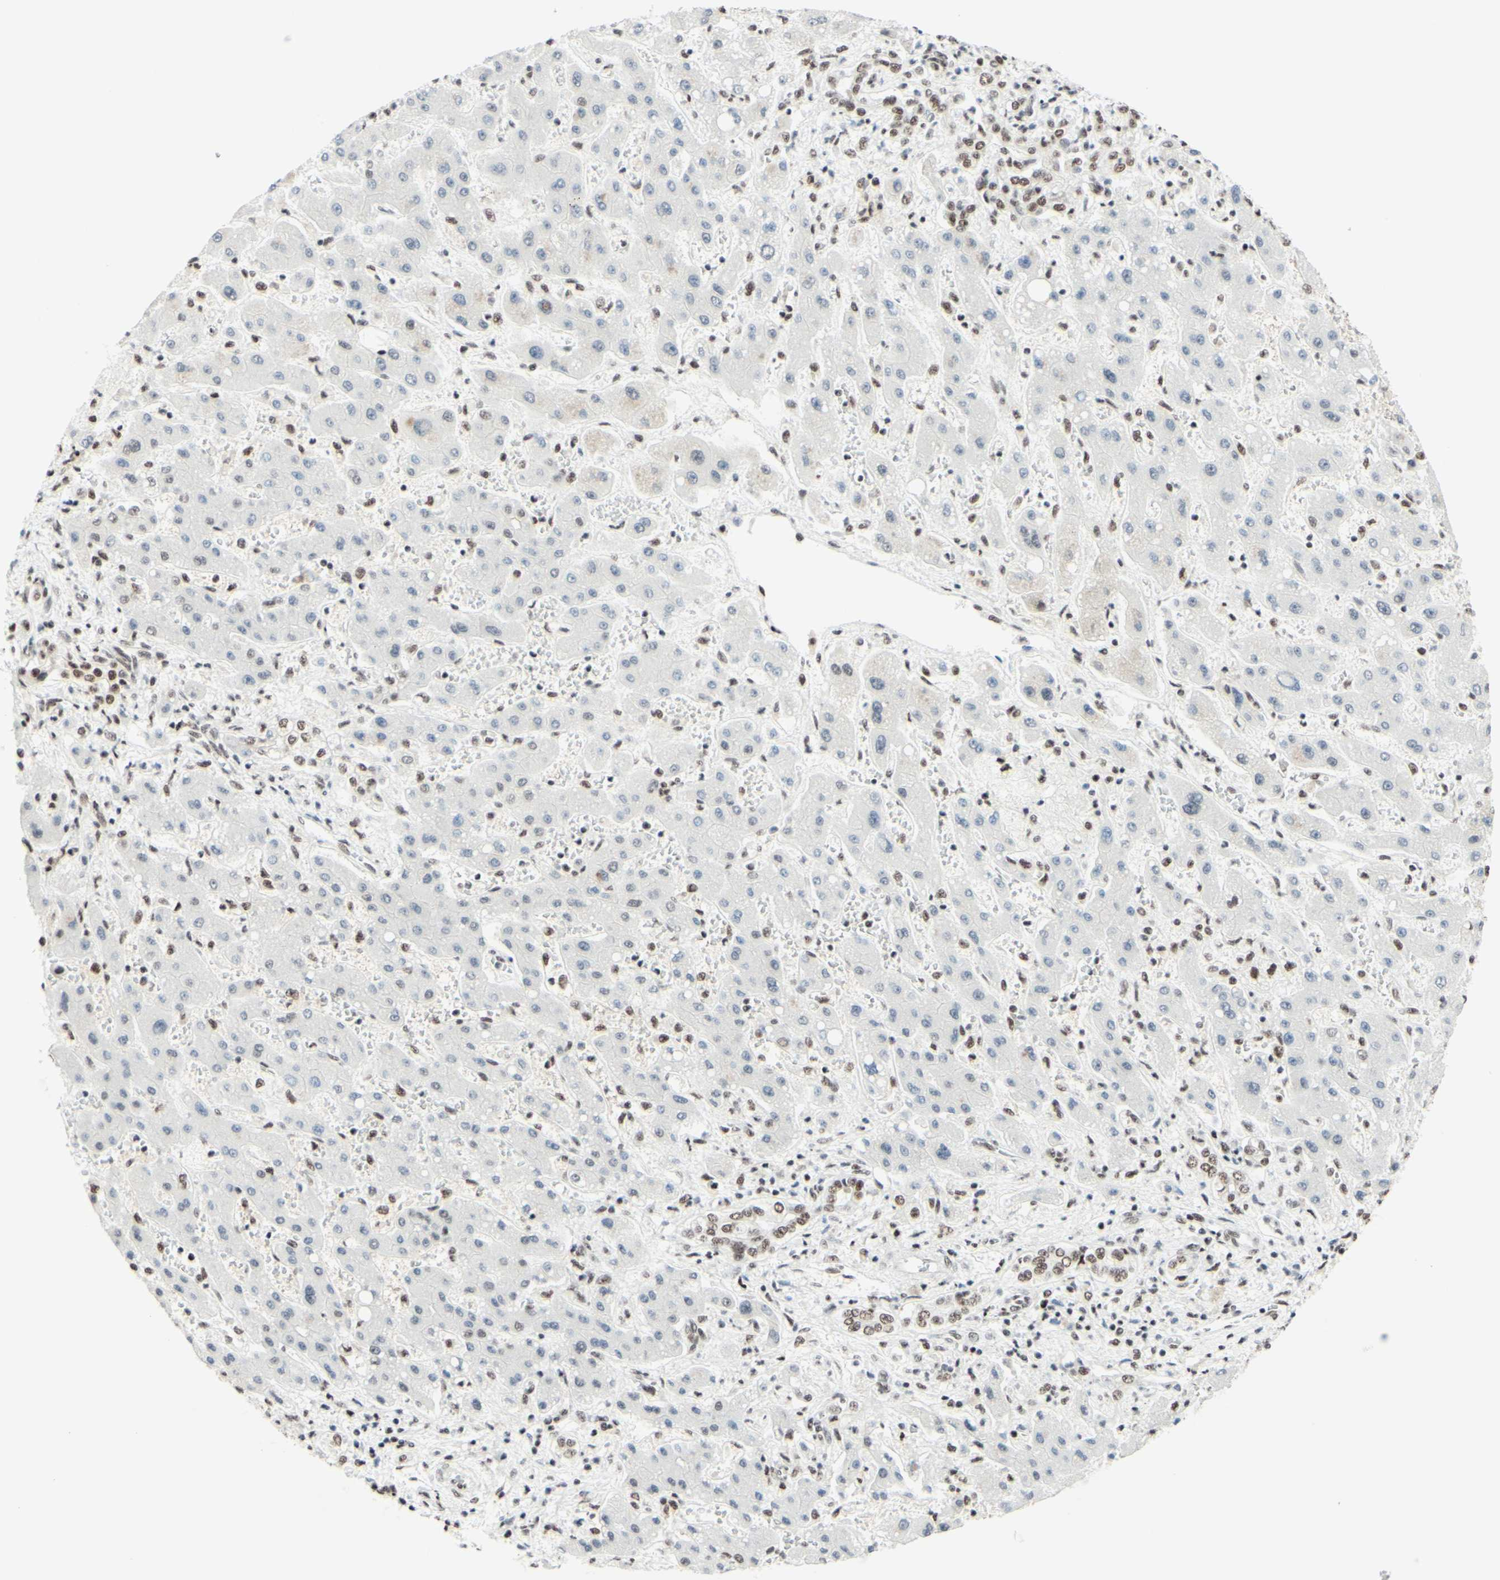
{"staining": {"intensity": "weak", "quantity": ">75%", "location": "nuclear"}, "tissue": "liver cancer", "cell_type": "Tumor cells", "image_type": "cancer", "snomed": [{"axis": "morphology", "description": "Cholangiocarcinoma"}, {"axis": "topography", "description": "Liver"}], "caption": "An image of liver cholangiocarcinoma stained for a protein reveals weak nuclear brown staining in tumor cells.", "gene": "WTAP", "patient": {"sex": "male", "age": 50}}